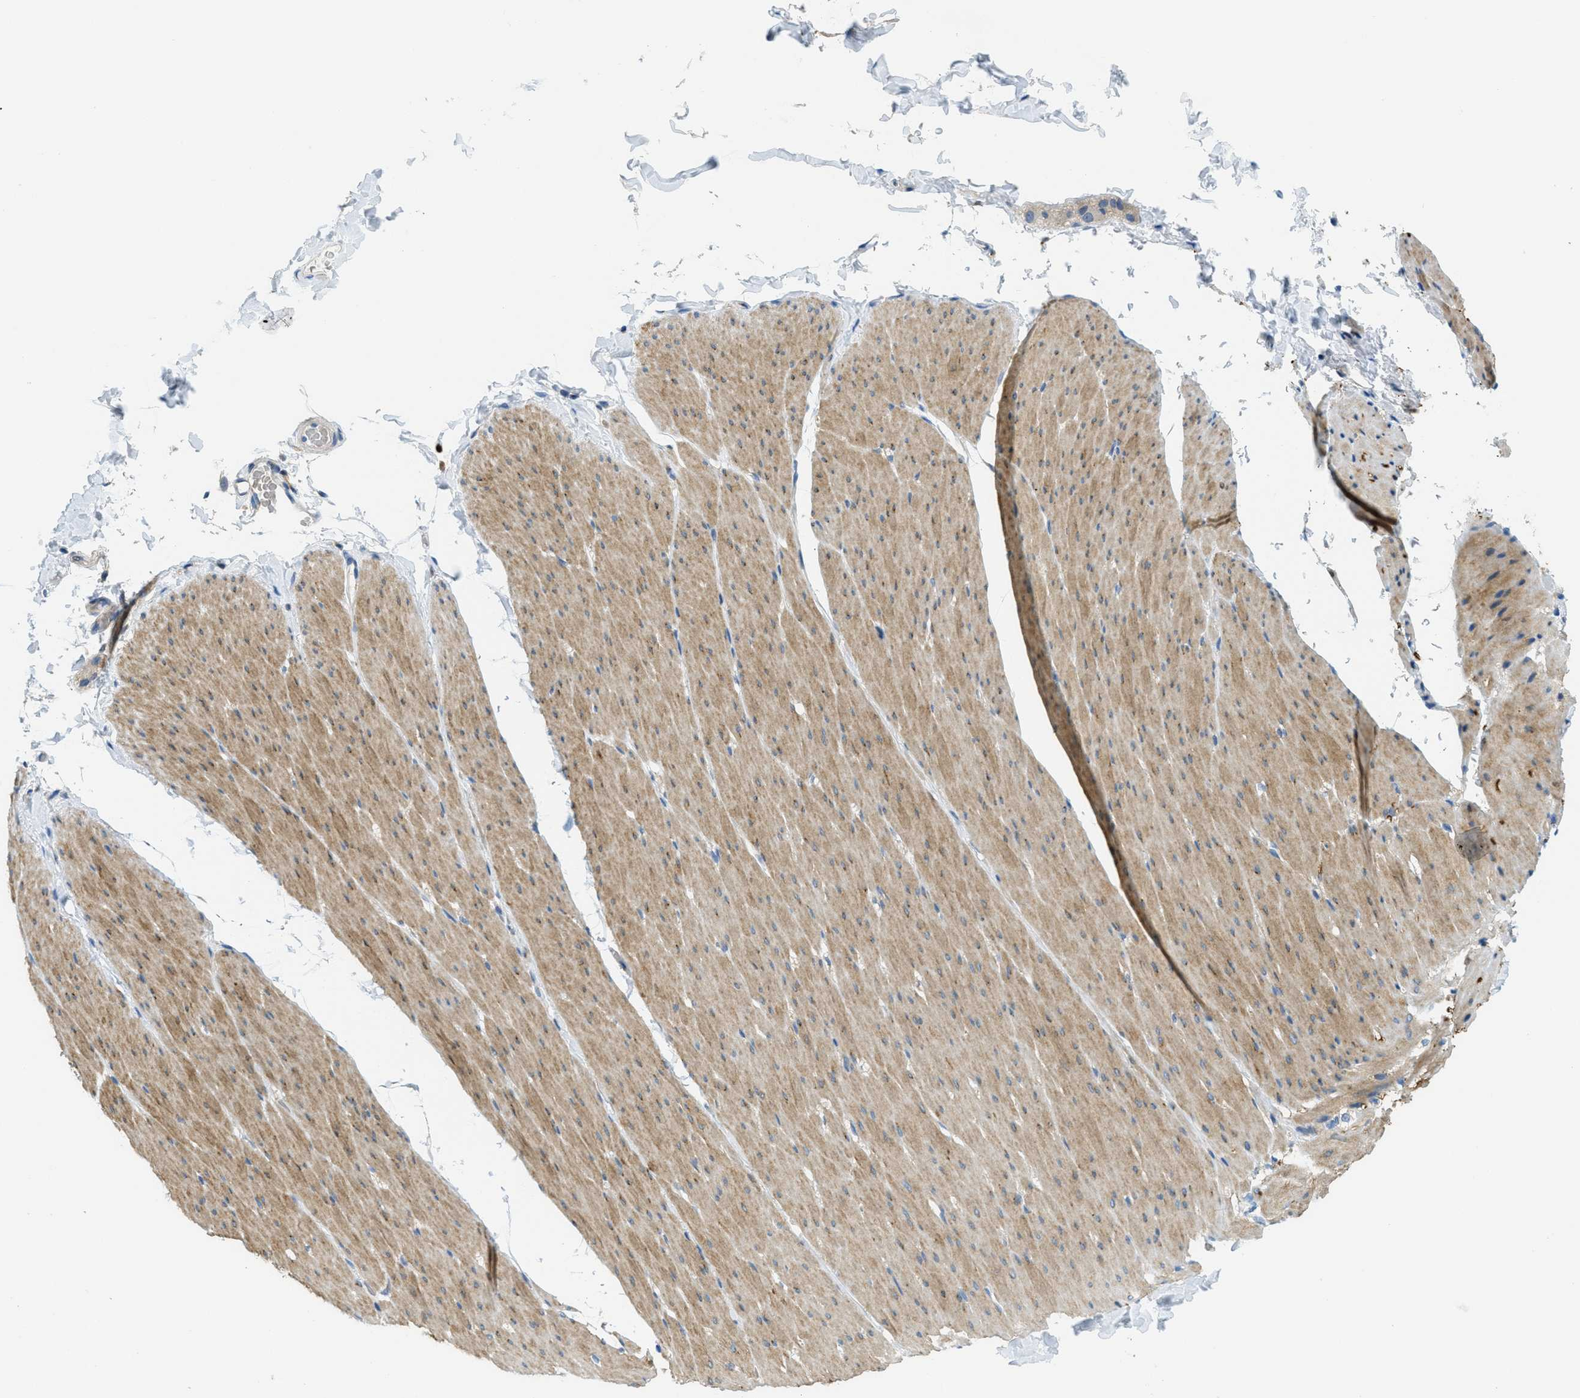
{"staining": {"intensity": "moderate", "quantity": "25%-75%", "location": "cytoplasmic/membranous"}, "tissue": "smooth muscle", "cell_type": "Smooth muscle cells", "image_type": "normal", "snomed": [{"axis": "morphology", "description": "Normal tissue, NOS"}, {"axis": "topography", "description": "Smooth muscle"}, {"axis": "topography", "description": "Colon"}], "caption": "High-power microscopy captured an IHC micrograph of unremarkable smooth muscle, revealing moderate cytoplasmic/membranous positivity in approximately 25%-75% of smooth muscle cells.", "gene": "RFFL", "patient": {"sex": "male", "age": 67}}